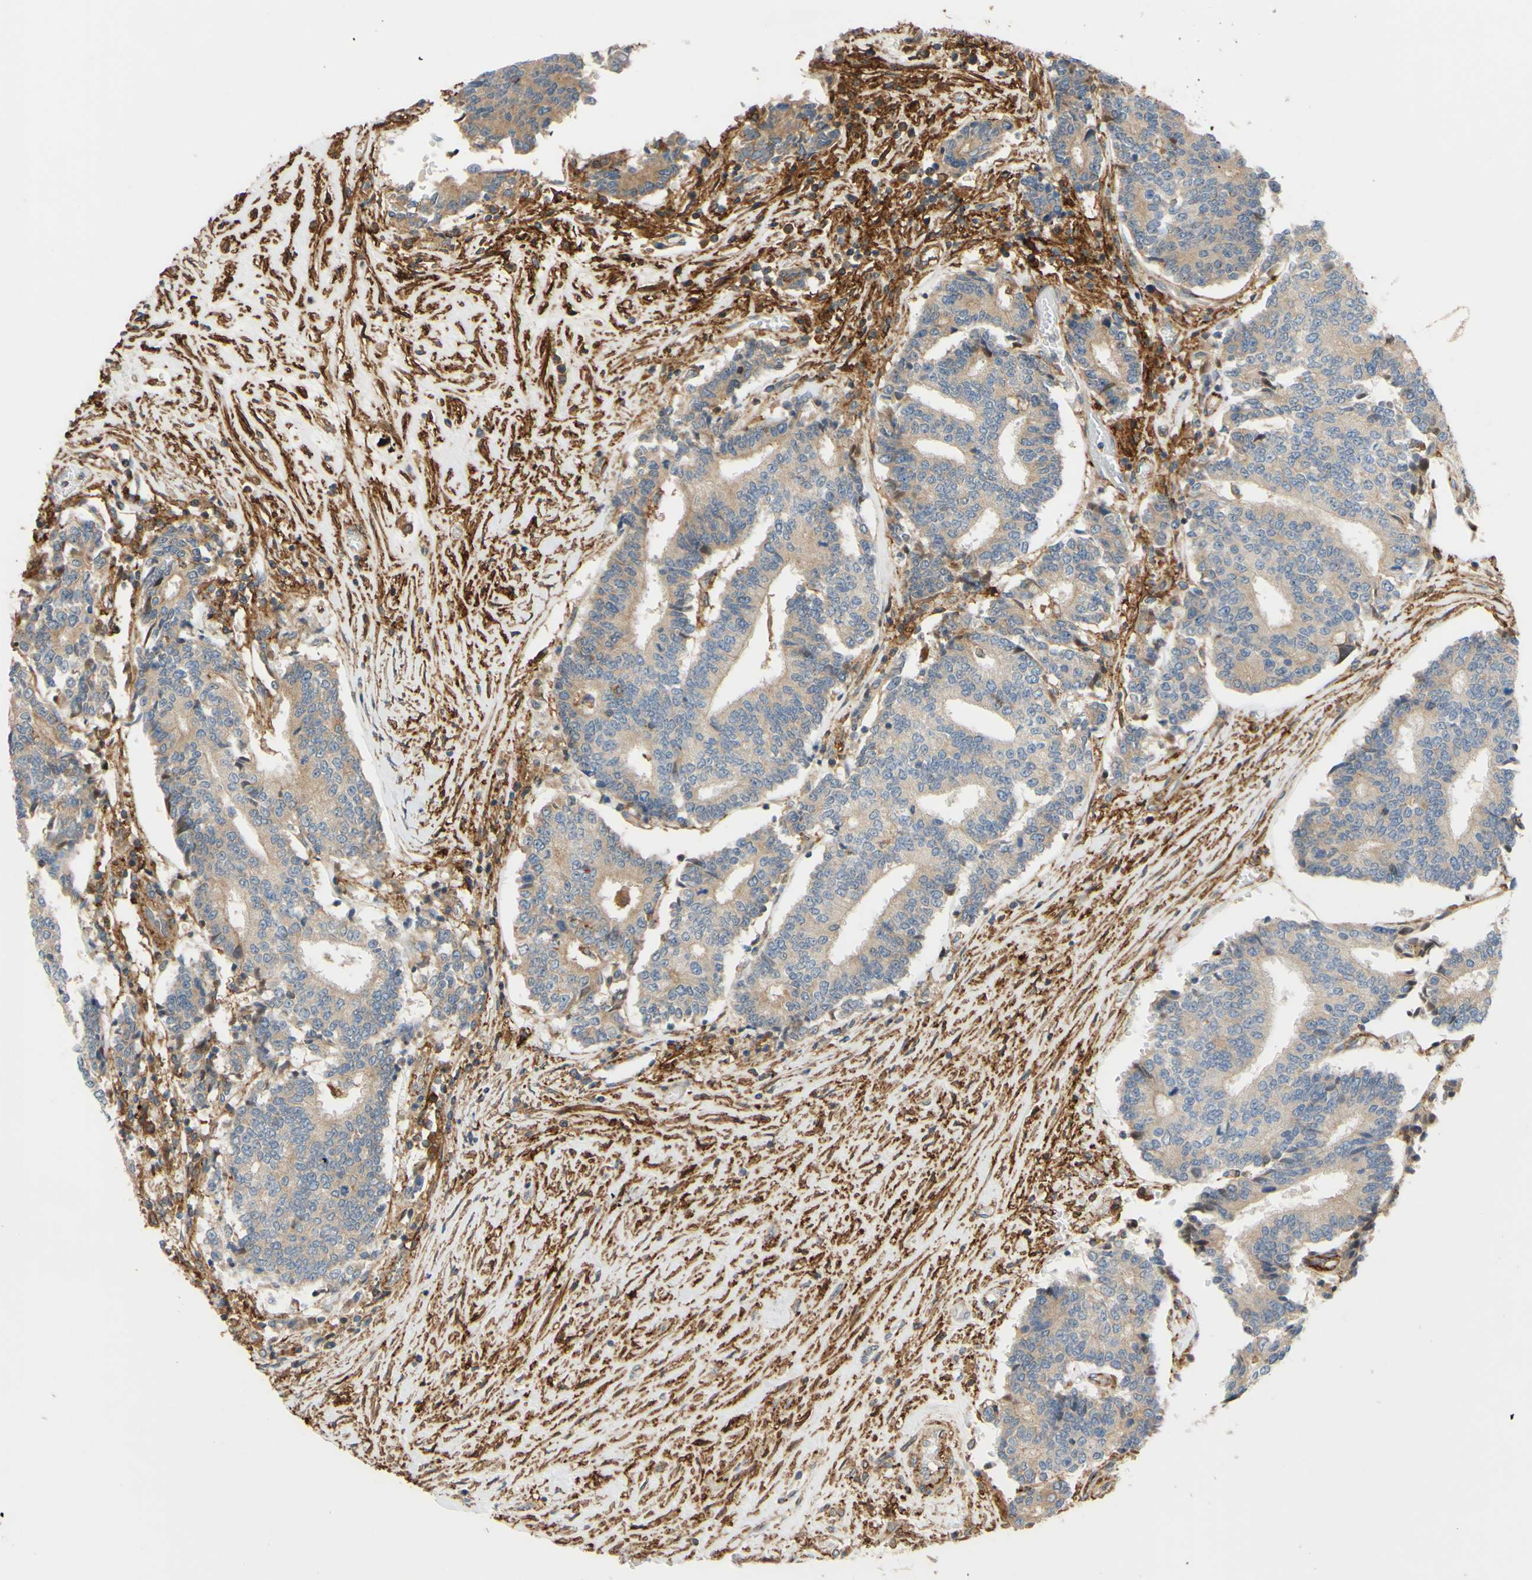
{"staining": {"intensity": "weak", "quantity": ">75%", "location": "cytoplasmic/membranous"}, "tissue": "prostate cancer", "cell_type": "Tumor cells", "image_type": "cancer", "snomed": [{"axis": "morphology", "description": "Normal tissue, NOS"}, {"axis": "morphology", "description": "Adenocarcinoma, High grade"}, {"axis": "topography", "description": "Prostate"}, {"axis": "topography", "description": "Seminal veicle"}], "caption": "The immunohistochemical stain labels weak cytoplasmic/membranous positivity in tumor cells of adenocarcinoma (high-grade) (prostate) tissue.", "gene": "POR", "patient": {"sex": "male", "age": 55}}